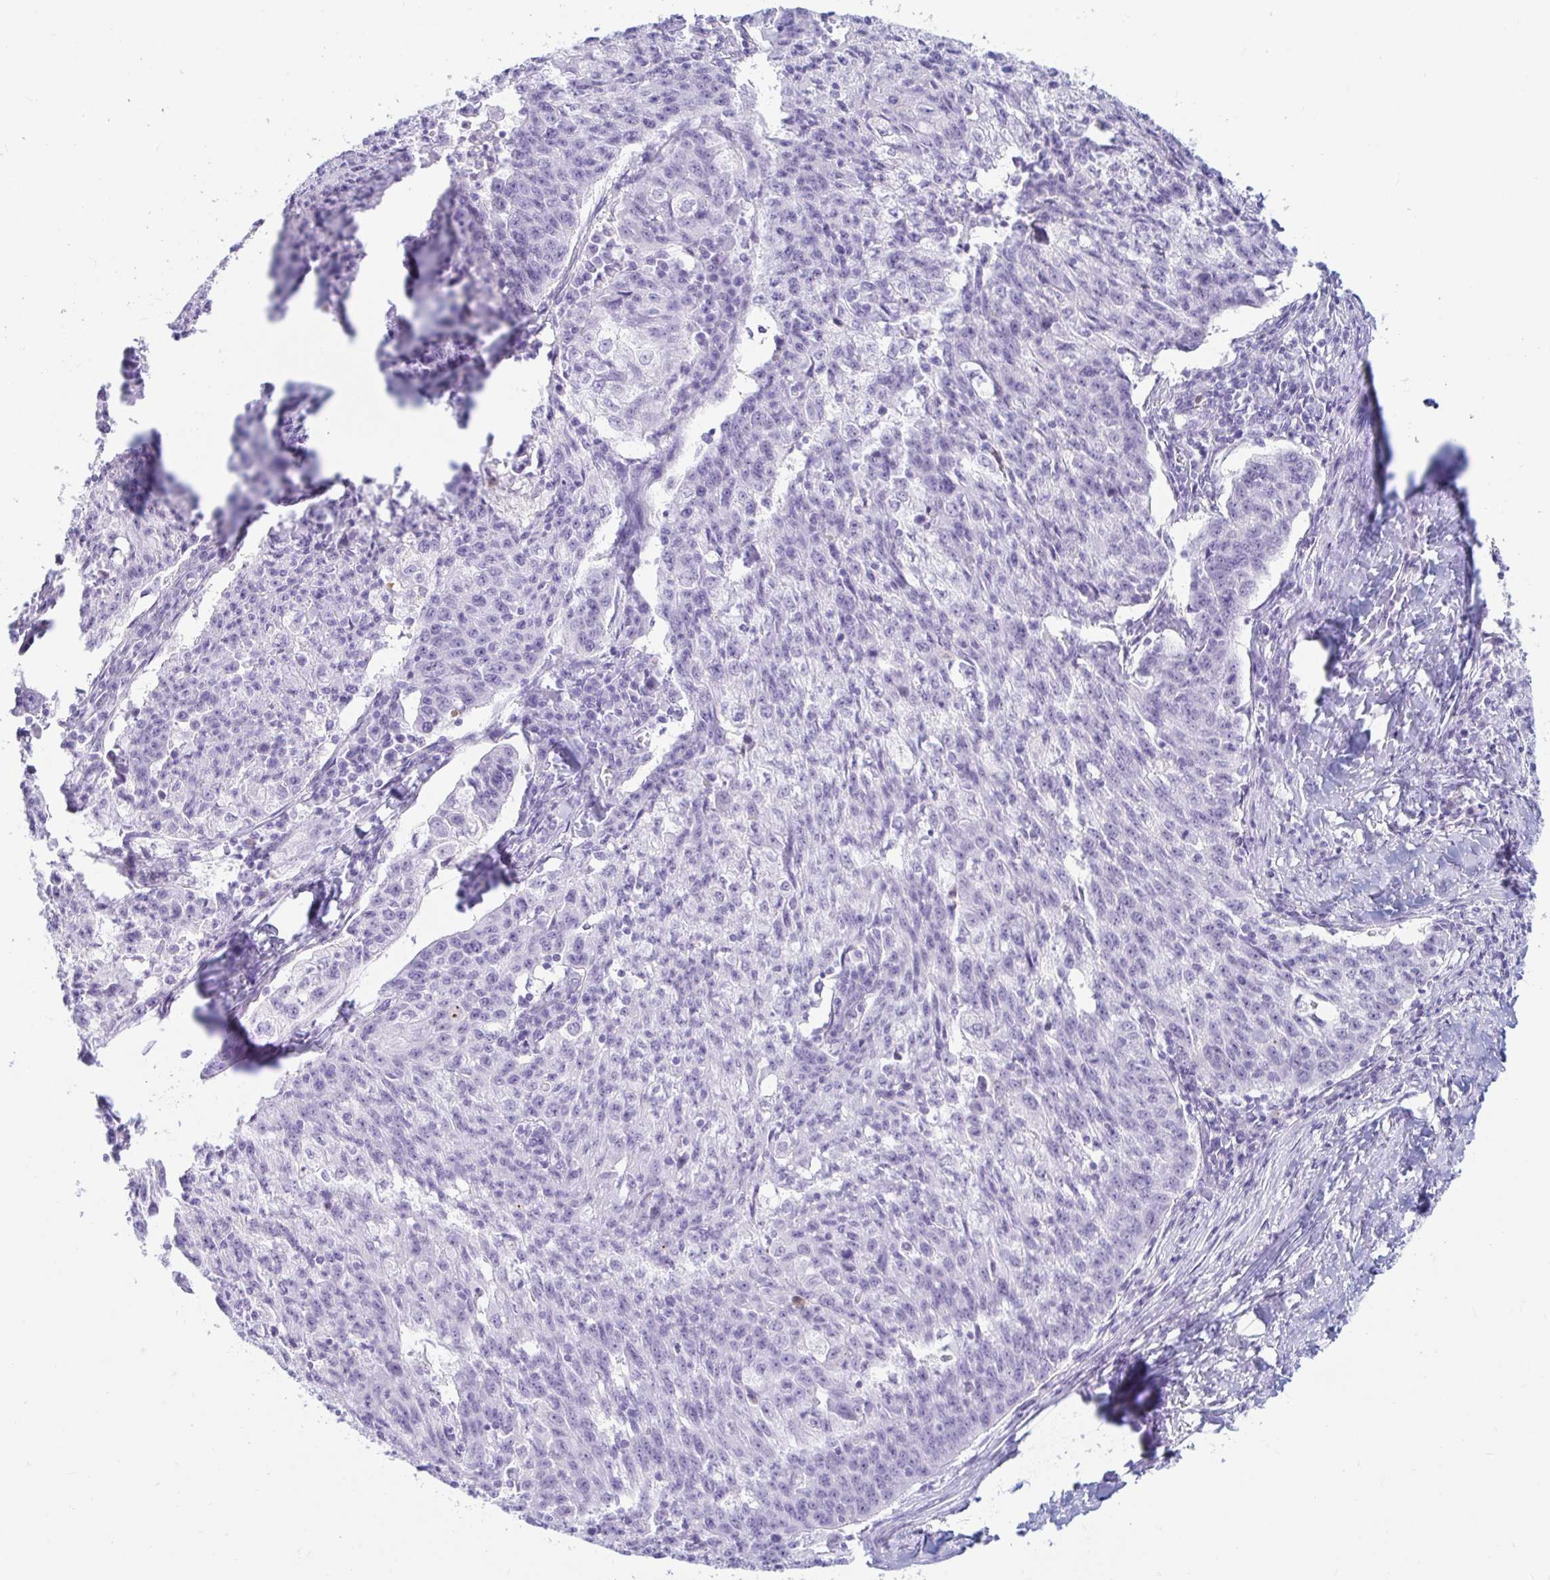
{"staining": {"intensity": "negative", "quantity": "none", "location": "none"}, "tissue": "lung cancer", "cell_type": "Tumor cells", "image_type": "cancer", "snomed": [{"axis": "morphology", "description": "Squamous cell carcinoma, NOS"}, {"axis": "morphology", "description": "Squamous cell carcinoma, metastatic, NOS"}, {"axis": "topography", "description": "Bronchus"}, {"axis": "topography", "description": "Lung"}], "caption": "Immunohistochemistry histopathology image of neoplastic tissue: human lung squamous cell carcinoma stained with DAB displays no significant protein staining in tumor cells.", "gene": "ERICH6", "patient": {"sex": "male", "age": 62}}